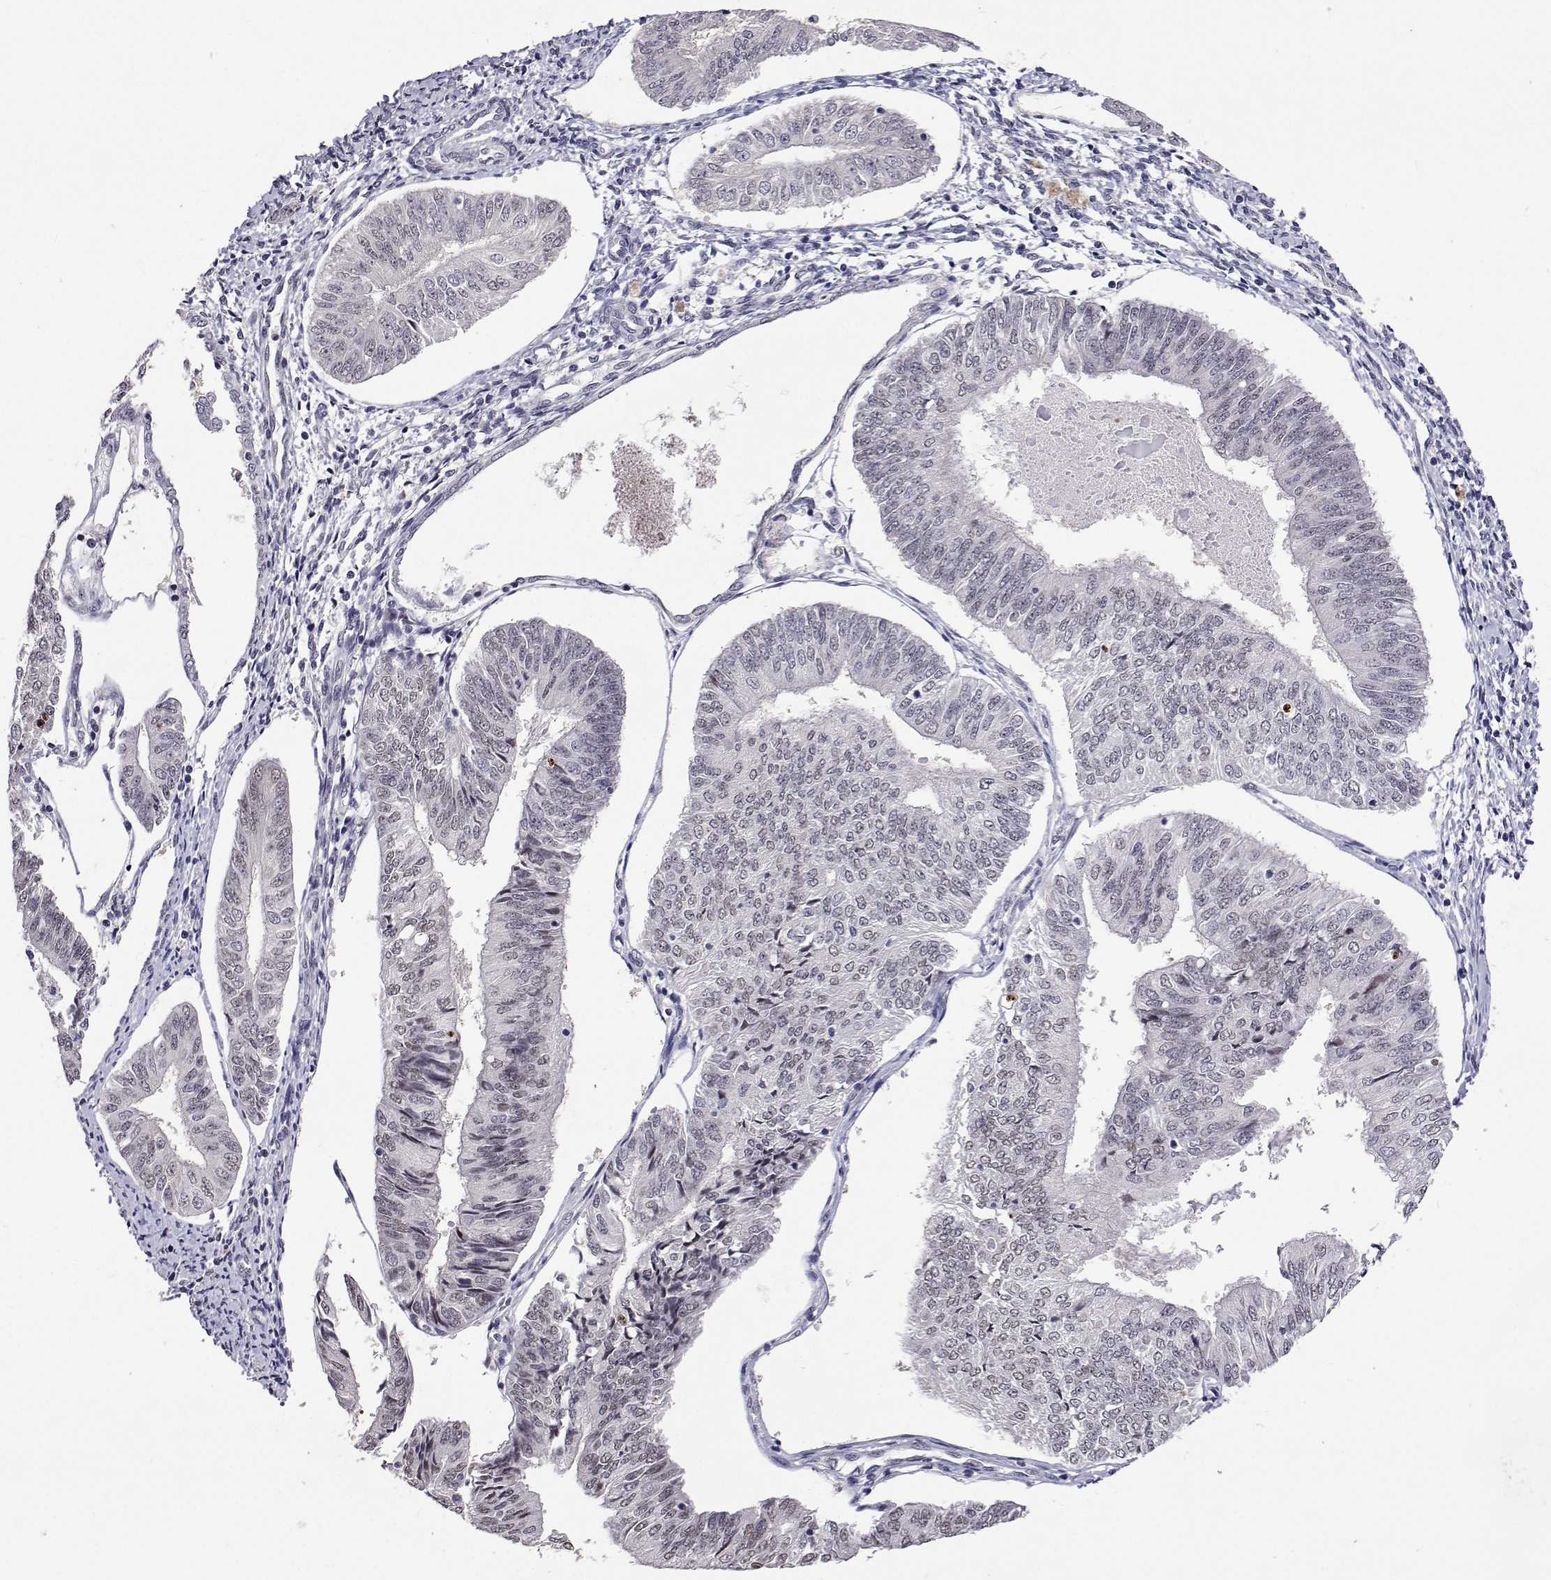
{"staining": {"intensity": "negative", "quantity": "none", "location": "none"}, "tissue": "endometrial cancer", "cell_type": "Tumor cells", "image_type": "cancer", "snomed": [{"axis": "morphology", "description": "Adenocarcinoma, NOS"}, {"axis": "topography", "description": "Endometrium"}], "caption": "Human endometrial adenocarcinoma stained for a protein using immunohistochemistry (IHC) displays no expression in tumor cells.", "gene": "HNRNPA0", "patient": {"sex": "female", "age": 58}}